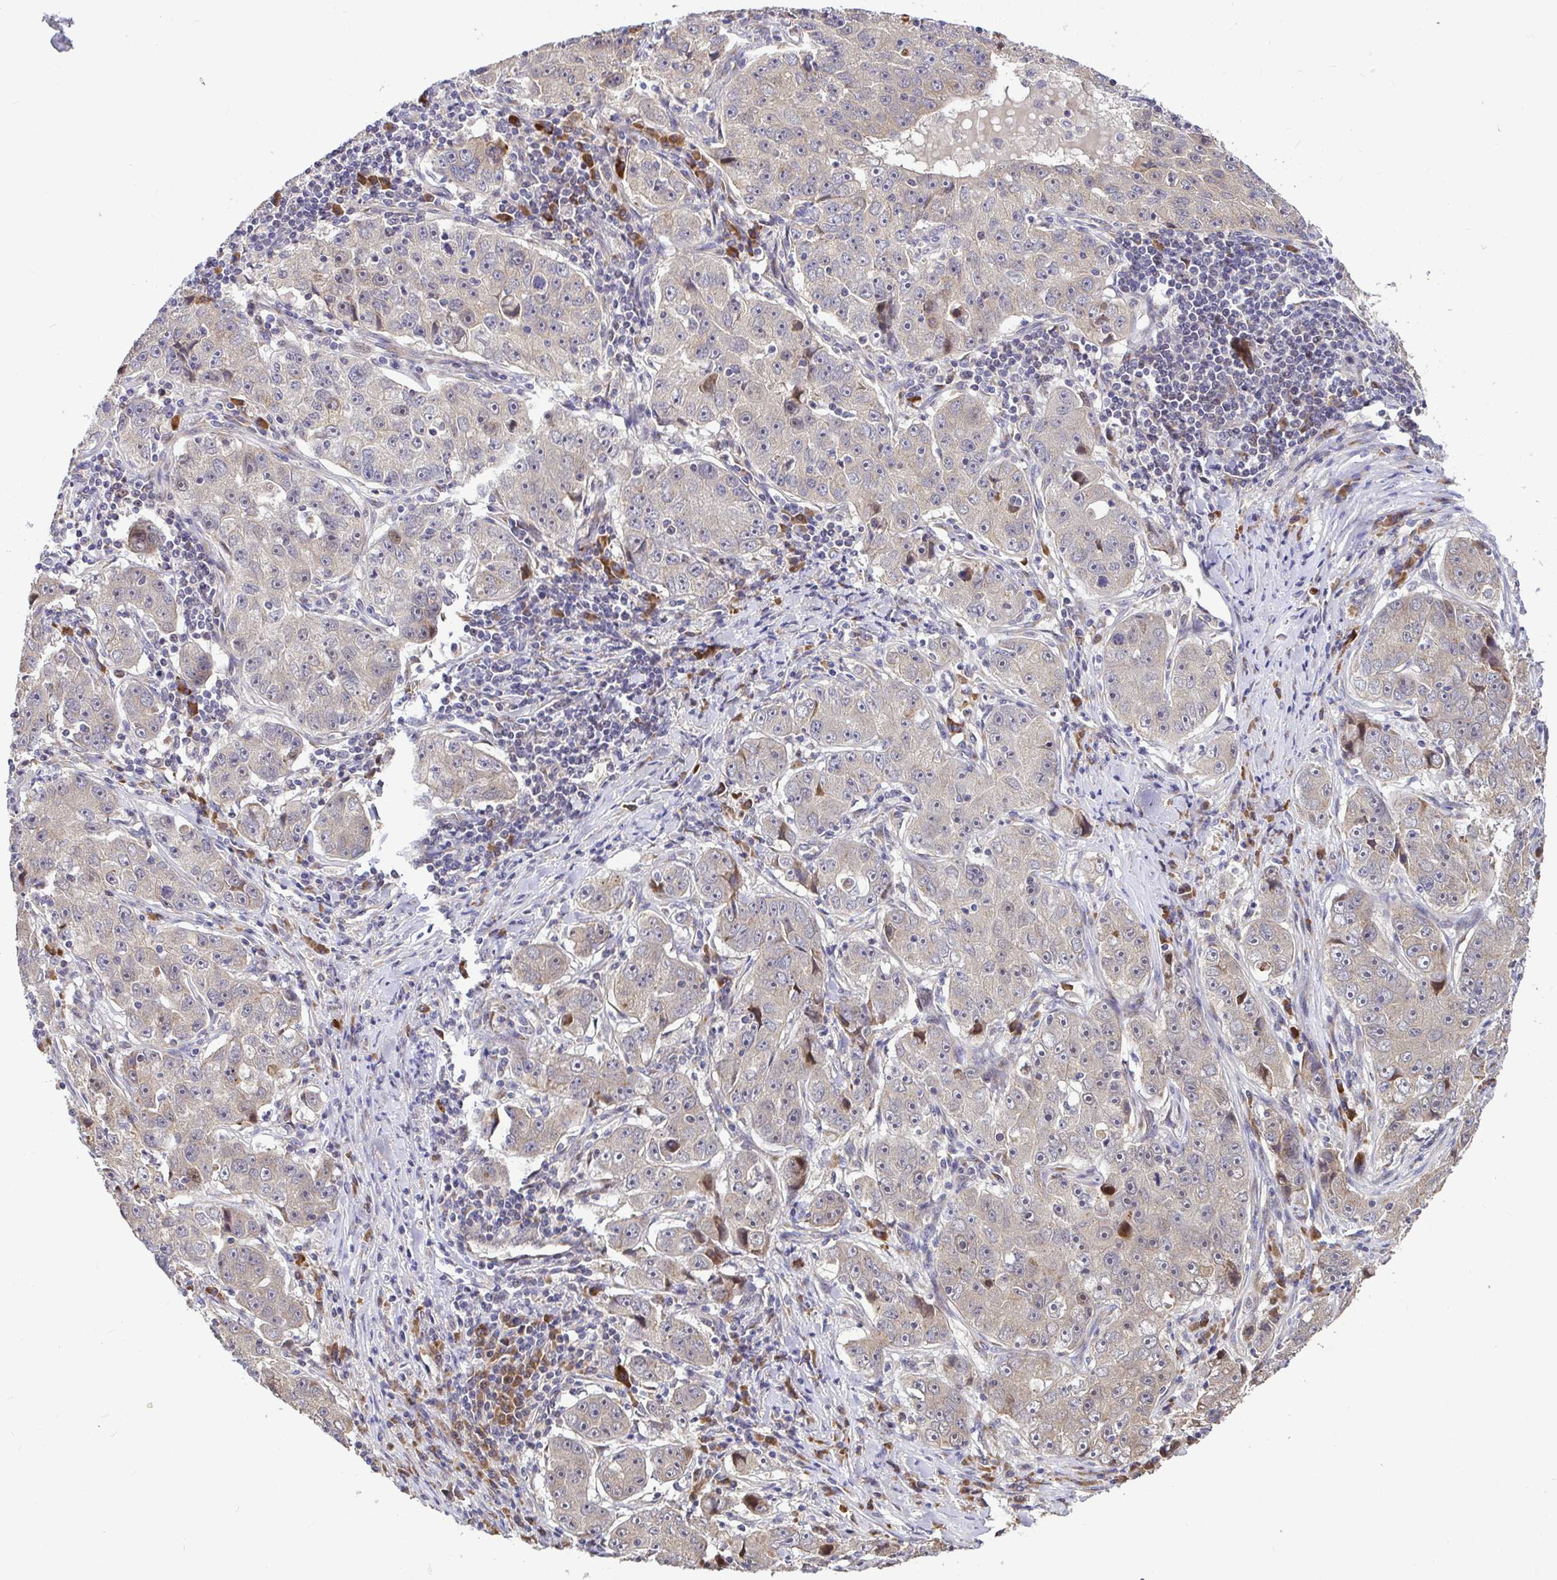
{"staining": {"intensity": "negative", "quantity": "none", "location": "none"}, "tissue": "lung cancer", "cell_type": "Tumor cells", "image_type": "cancer", "snomed": [{"axis": "morphology", "description": "Normal morphology"}, {"axis": "morphology", "description": "Adenocarcinoma, NOS"}, {"axis": "topography", "description": "Lymph node"}, {"axis": "topography", "description": "Lung"}], "caption": "Protein analysis of lung cancer displays no significant positivity in tumor cells. (DAB (3,3'-diaminobenzidine) immunohistochemistry (IHC), high magnification).", "gene": "ELP1", "patient": {"sex": "female", "age": 57}}